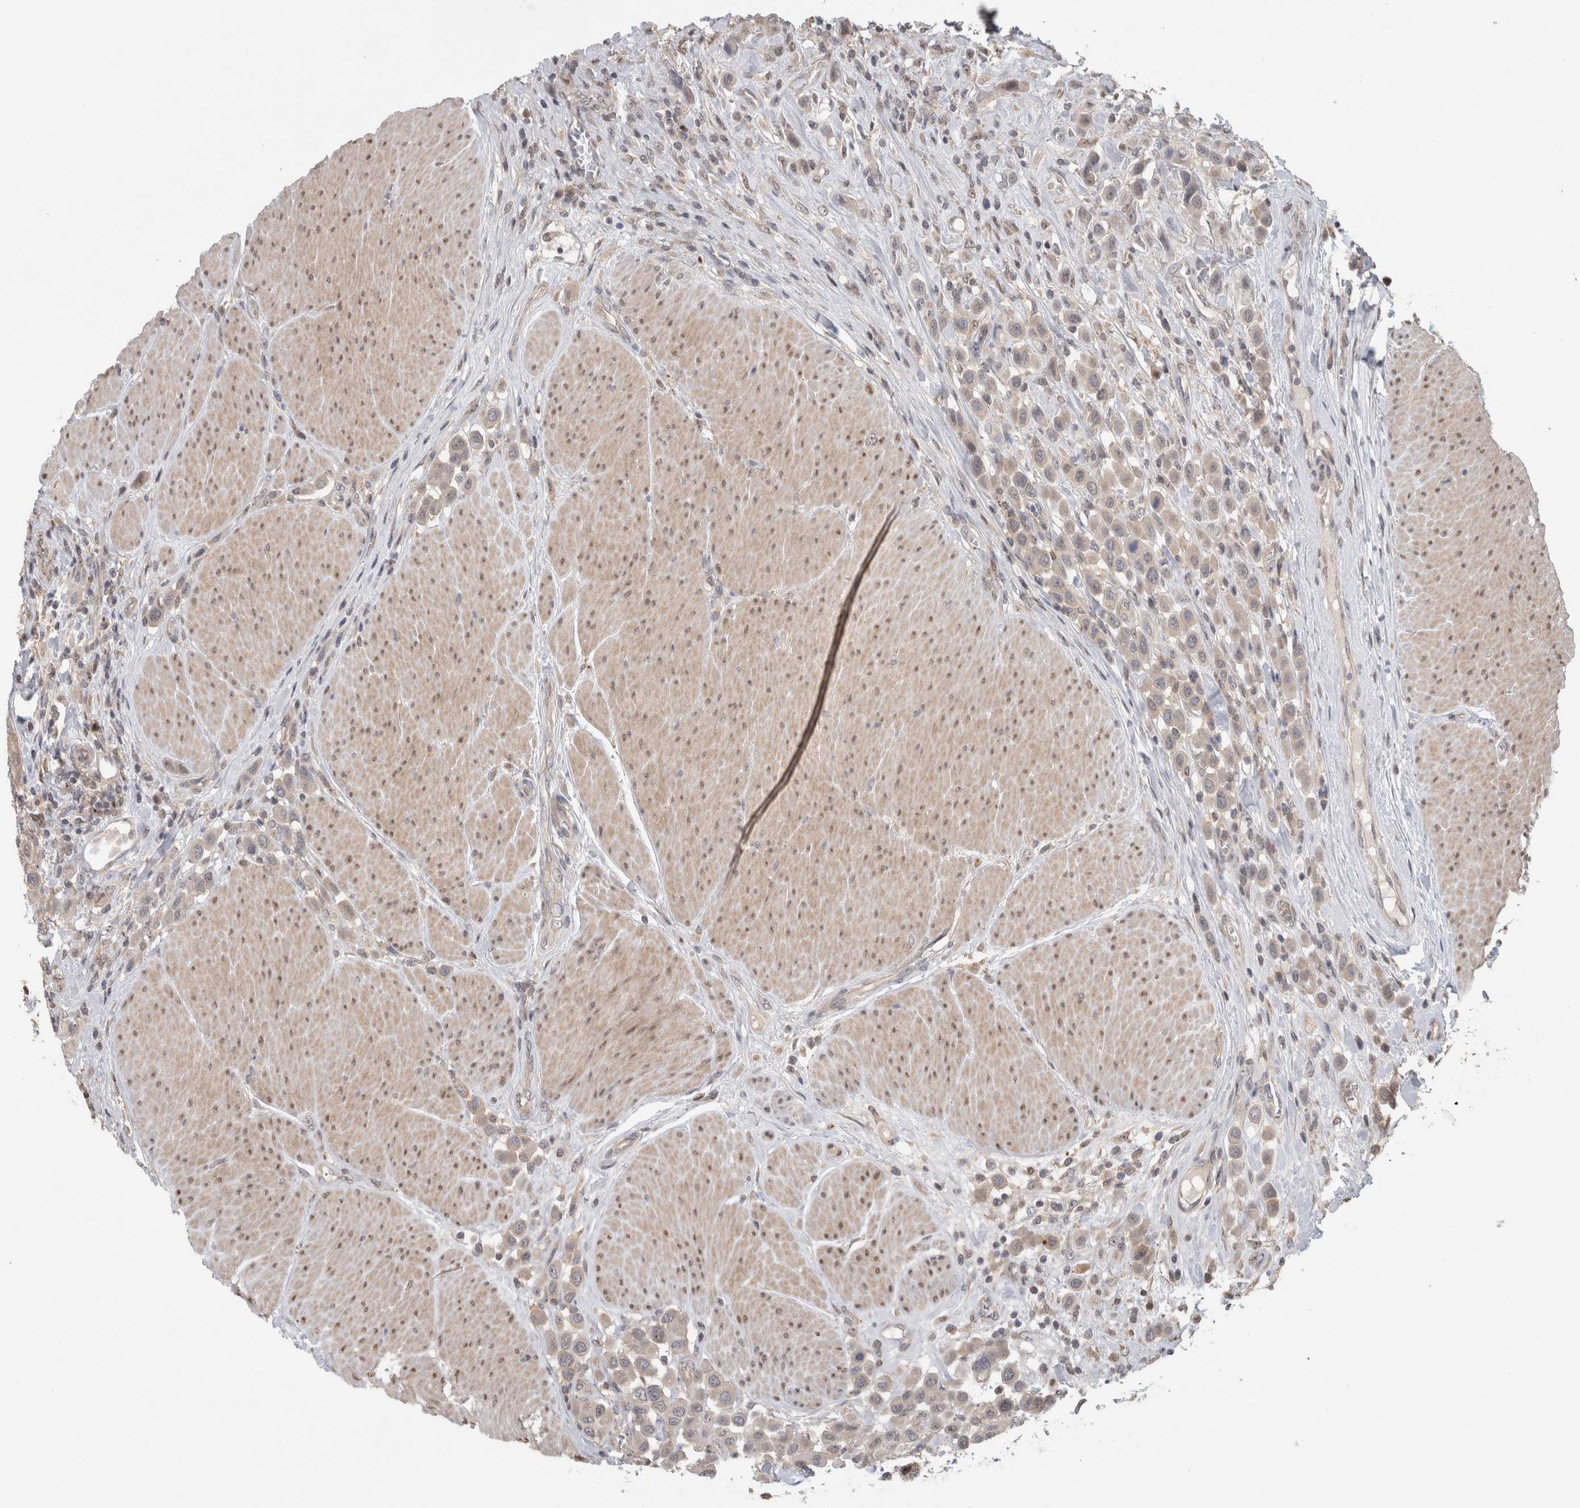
{"staining": {"intensity": "weak", "quantity": "25%-75%", "location": "cytoplasmic/membranous"}, "tissue": "urothelial cancer", "cell_type": "Tumor cells", "image_type": "cancer", "snomed": [{"axis": "morphology", "description": "Urothelial carcinoma, High grade"}, {"axis": "topography", "description": "Urinary bladder"}], "caption": "Weak cytoplasmic/membranous protein positivity is present in approximately 25%-75% of tumor cells in urothelial cancer.", "gene": "PIGP", "patient": {"sex": "male", "age": 50}}